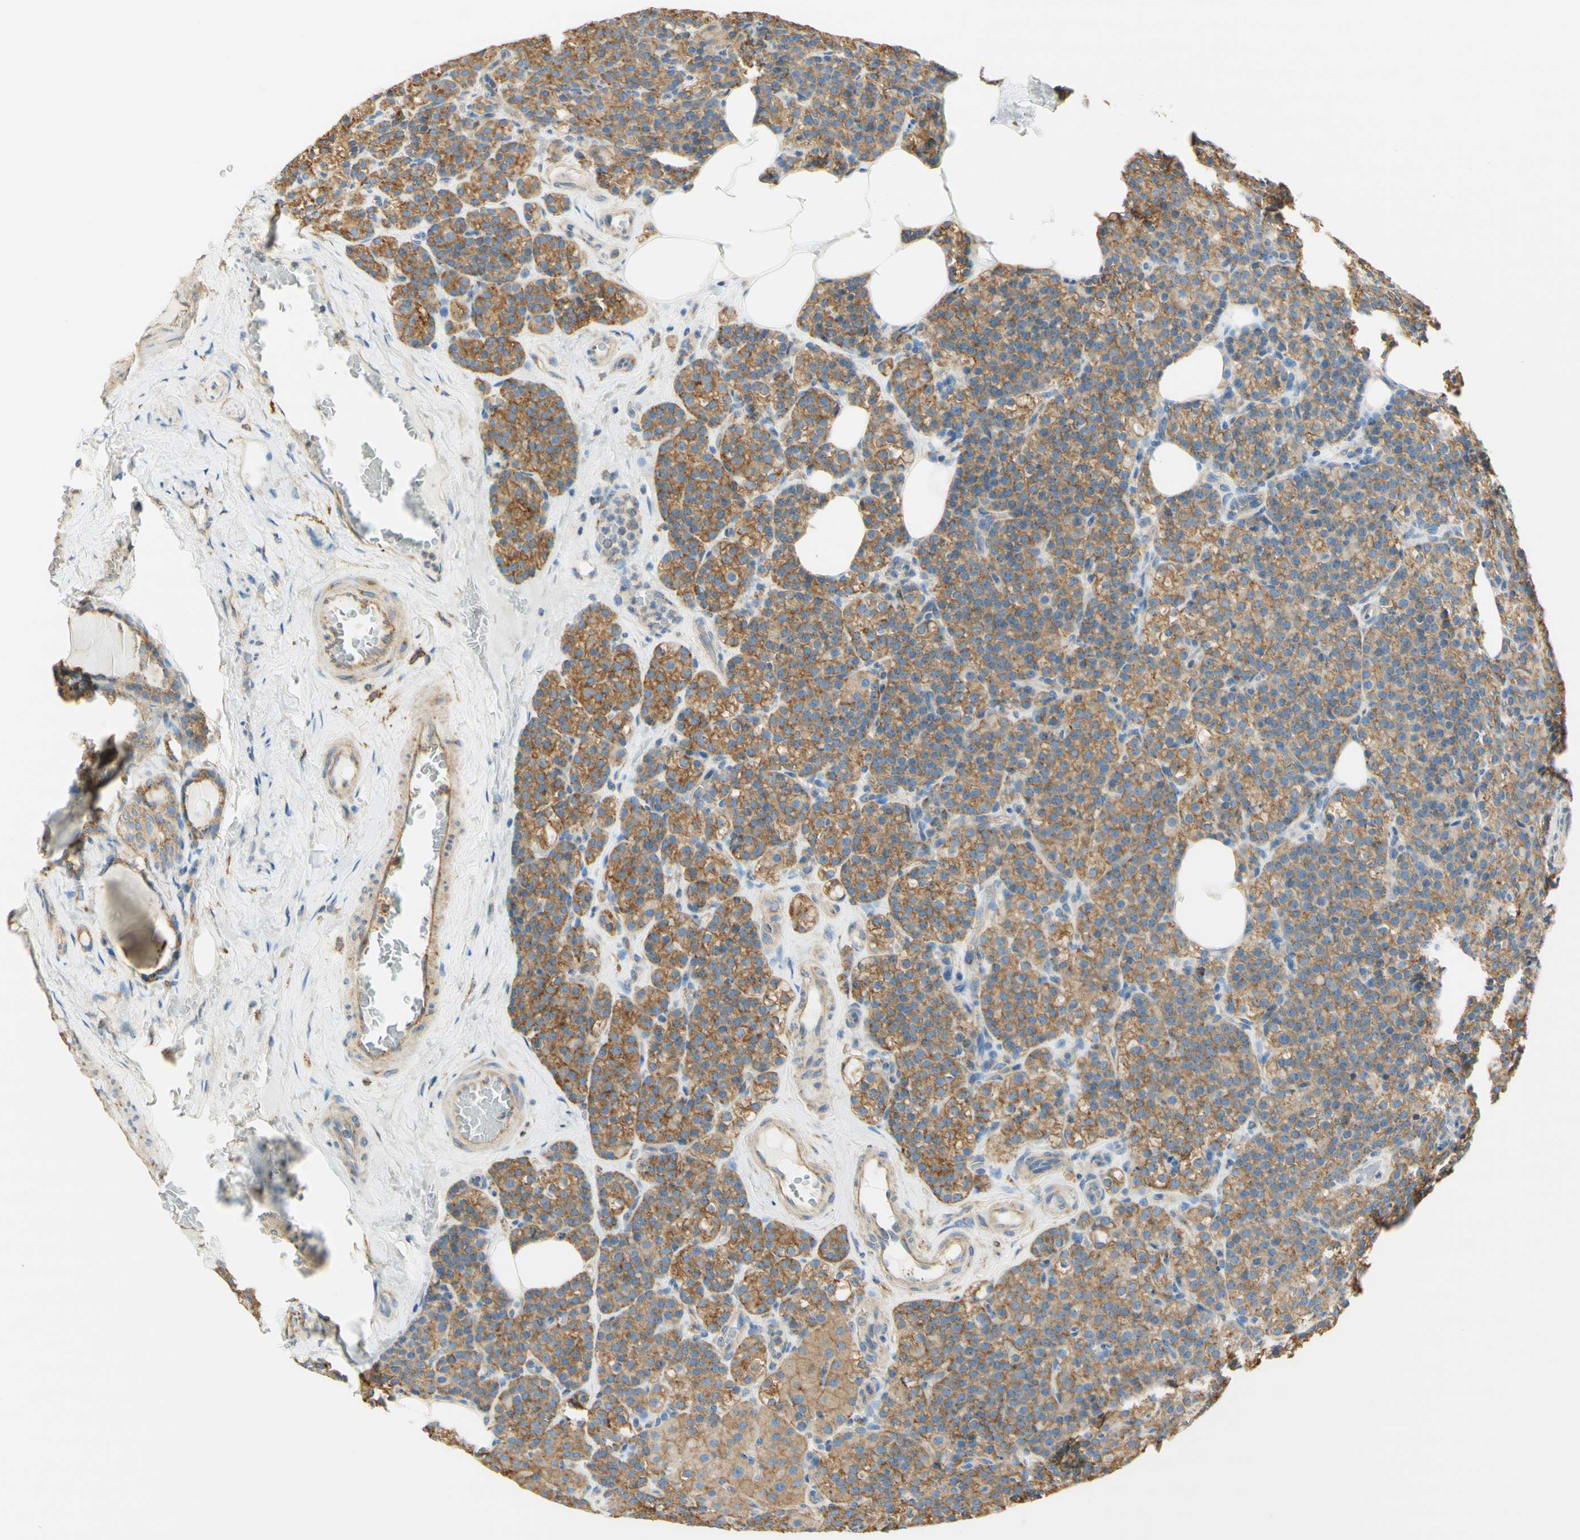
{"staining": {"intensity": "moderate", "quantity": ">75%", "location": "cytoplasmic/membranous"}, "tissue": "parathyroid gland", "cell_type": "Glandular cells", "image_type": "normal", "snomed": [{"axis": "morphology", "description": "Normal tissue, NOS"}, {"axis": "topography", "description": "Parathyroid gland"}], "caption": "Immunohistochemical staining of normal human parathyroid gland displays medium levels of moderate cytoplasmic/membranous positivity in approximately >75% of glandular cells. (IHC, brightfield microscopy, high magnification).", "gene": "CLTC", "patient": {"sex": "female", "age": 57}}